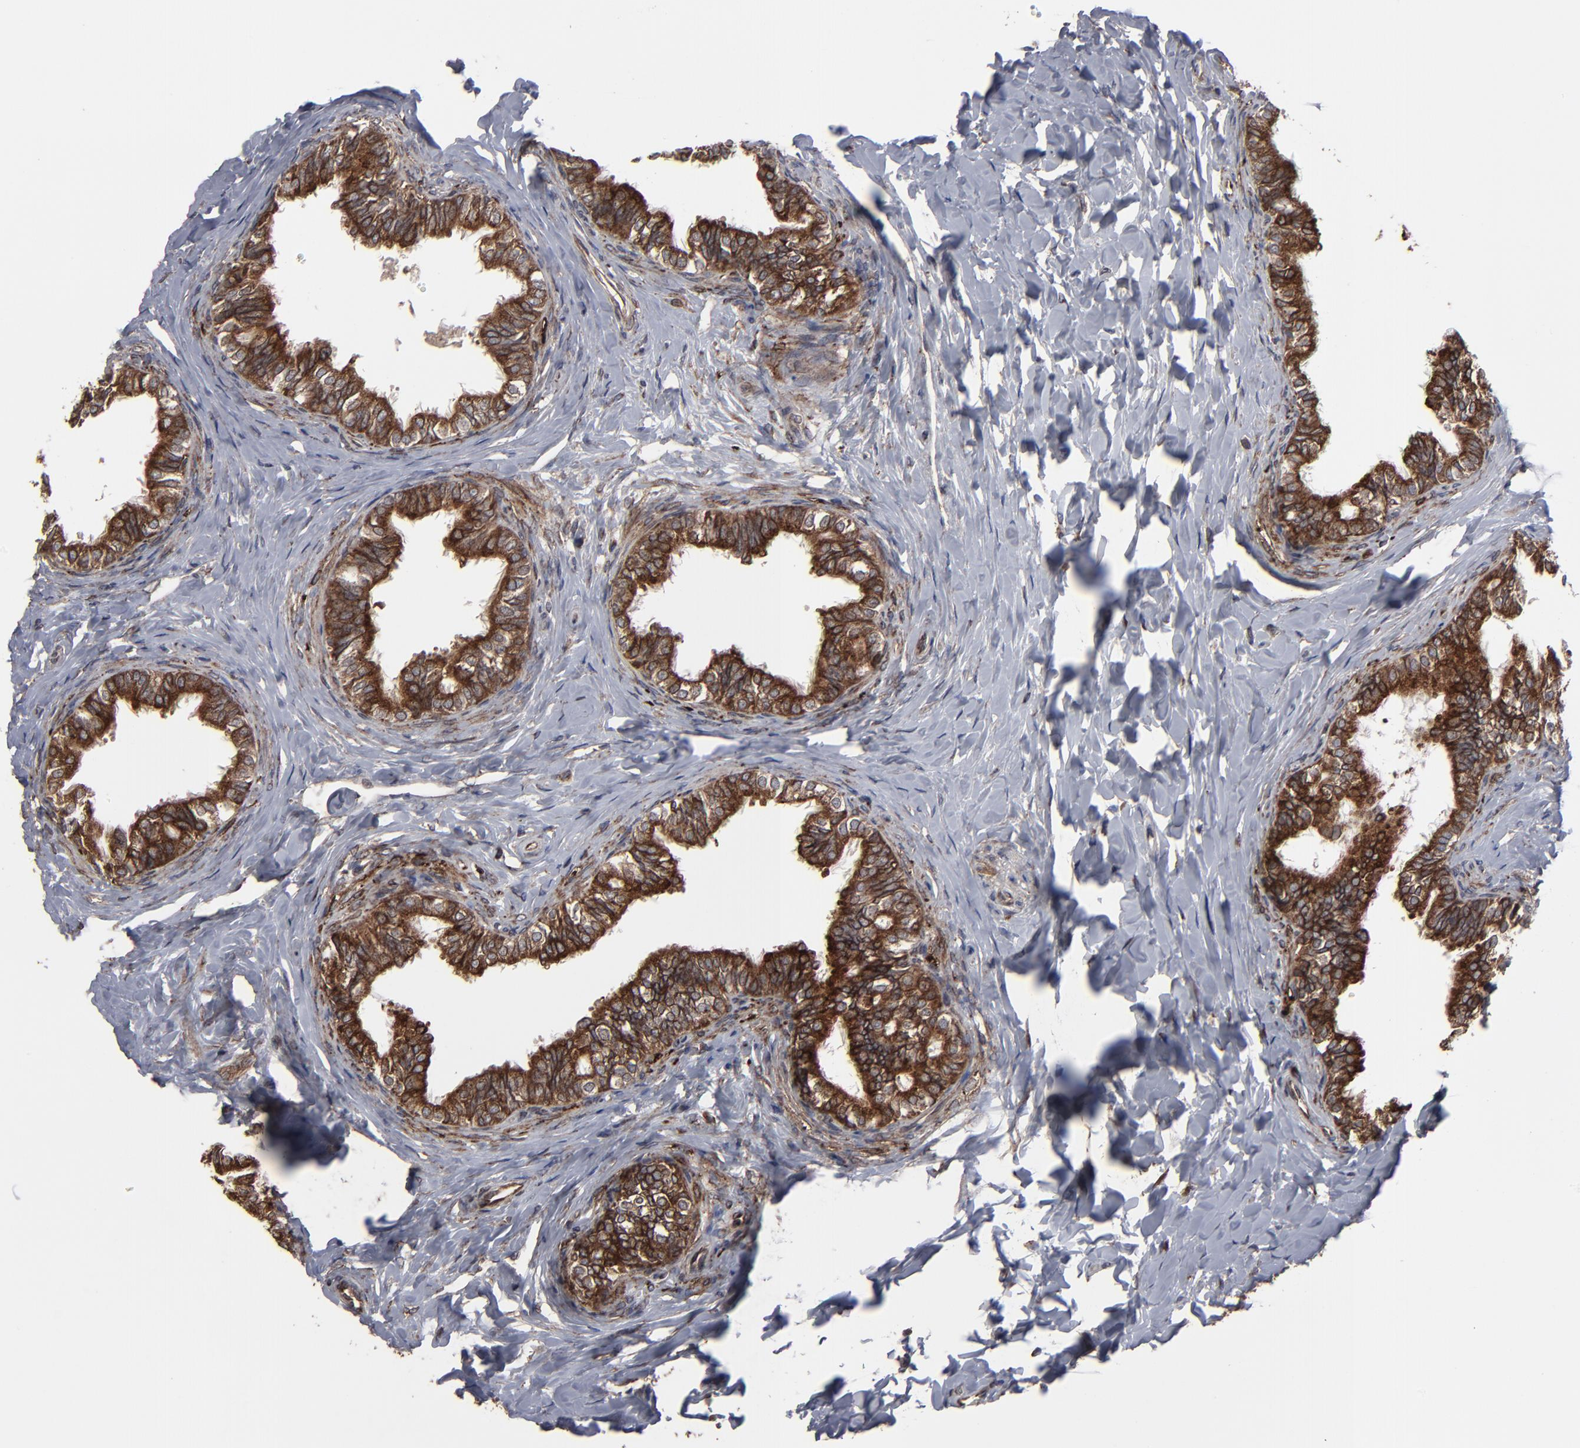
{"staining": {"intensity": "moderate", "quantity": ">75%", "location": "cytoplasmic/membranous"}, "tissue": "epididymis", "cell_type": "Glandular cells", "image_type": "normal", "snomed": [{"axis": "morphology", "description": "Normal tissue, NOS"}, {"axis": "topography", "description": "Soft tissue"}, {"axis": "topography", "description": "Epididymis"}], "caption": "Immunohistochemistry of normal epididymis shows medium levels of moderate cytoplasmic/membranous expression in about >75% of glandular cells.", "gene": "CNIH1", "patient": {"sex": "male", "age": 26}}